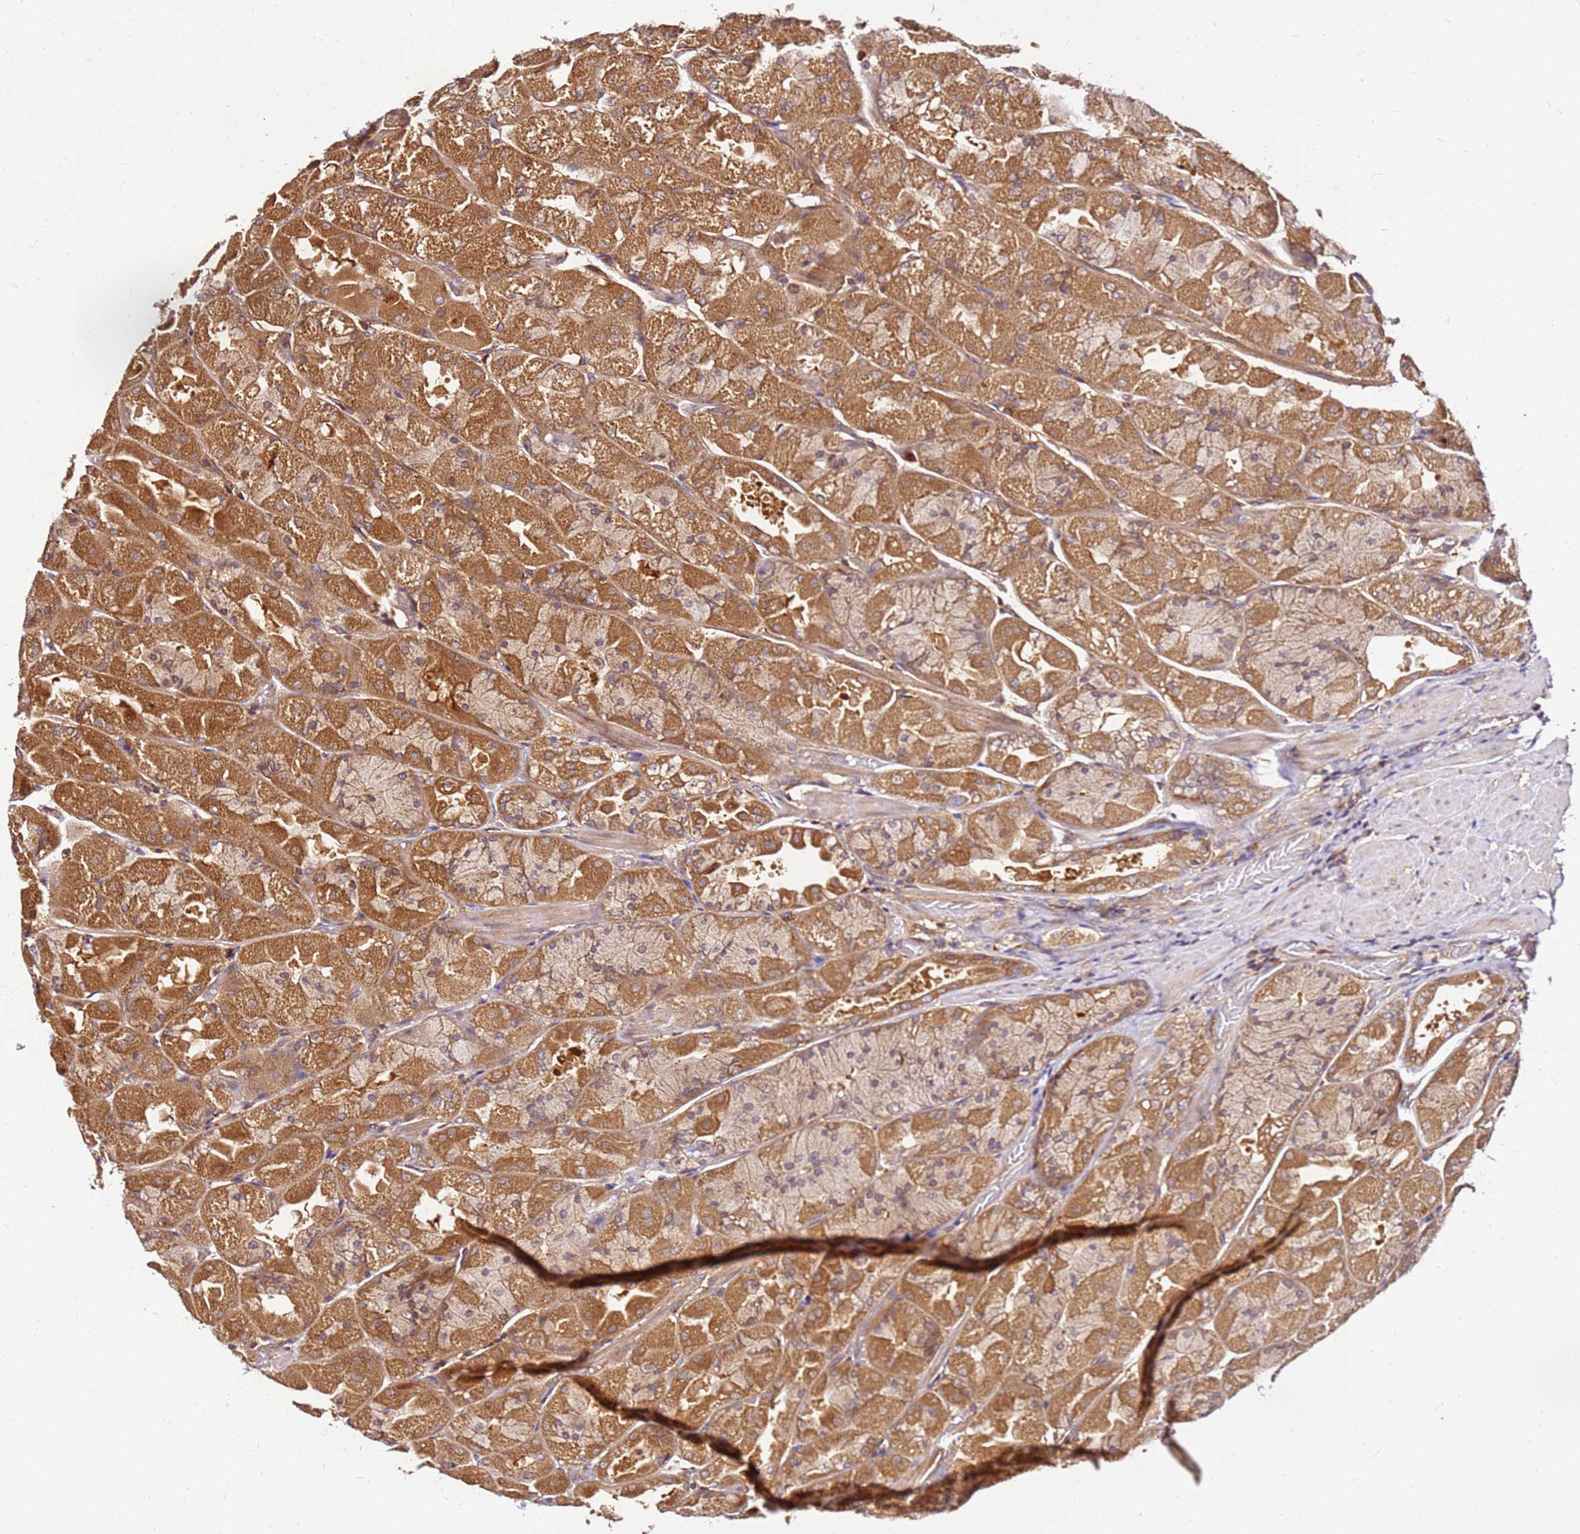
{"staining": {"intensity": "moderate", "quantity": ">75%", "location": "cytoplasmic/membranous"}, "tissue": "stomach", "cell_type": "Glandular cells", "image_type": "normal", "snomed": [{"axis": "morphology", "description": "Normal tissue, NOS"}, {"axis": "topography", "description": "Stomach"}], "caption": "Protein expression analysis of unremarkable stomach reveals moderate cytoplasmic/membranous staining in about >75% of glandular cells.", "gene": "PIH1D1", "patient": {"sex": "female", "age": 61}}